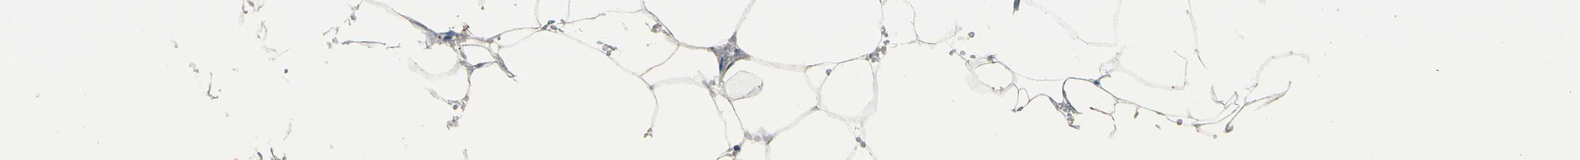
{"staining": {"intensity": "negative", "quantity": "none", "location": "none"}, "tissue": "adipose tissue", "cell_type": "Adipocytes", "image_type": "normal", "snomed": [{"axis": "morphology", "description": "Normal tissue, NOS"}, {"axis": "topography", "description": "Breast"}, {"axis": "topography", "description": "Adipose tissue"}], "caption": "Normal adipose tissue was stained to show a protein in brown. There is no significant positivity in adipocytes.", "gene": "CPA3", "patient": {"sex": "female", "age": 25}}